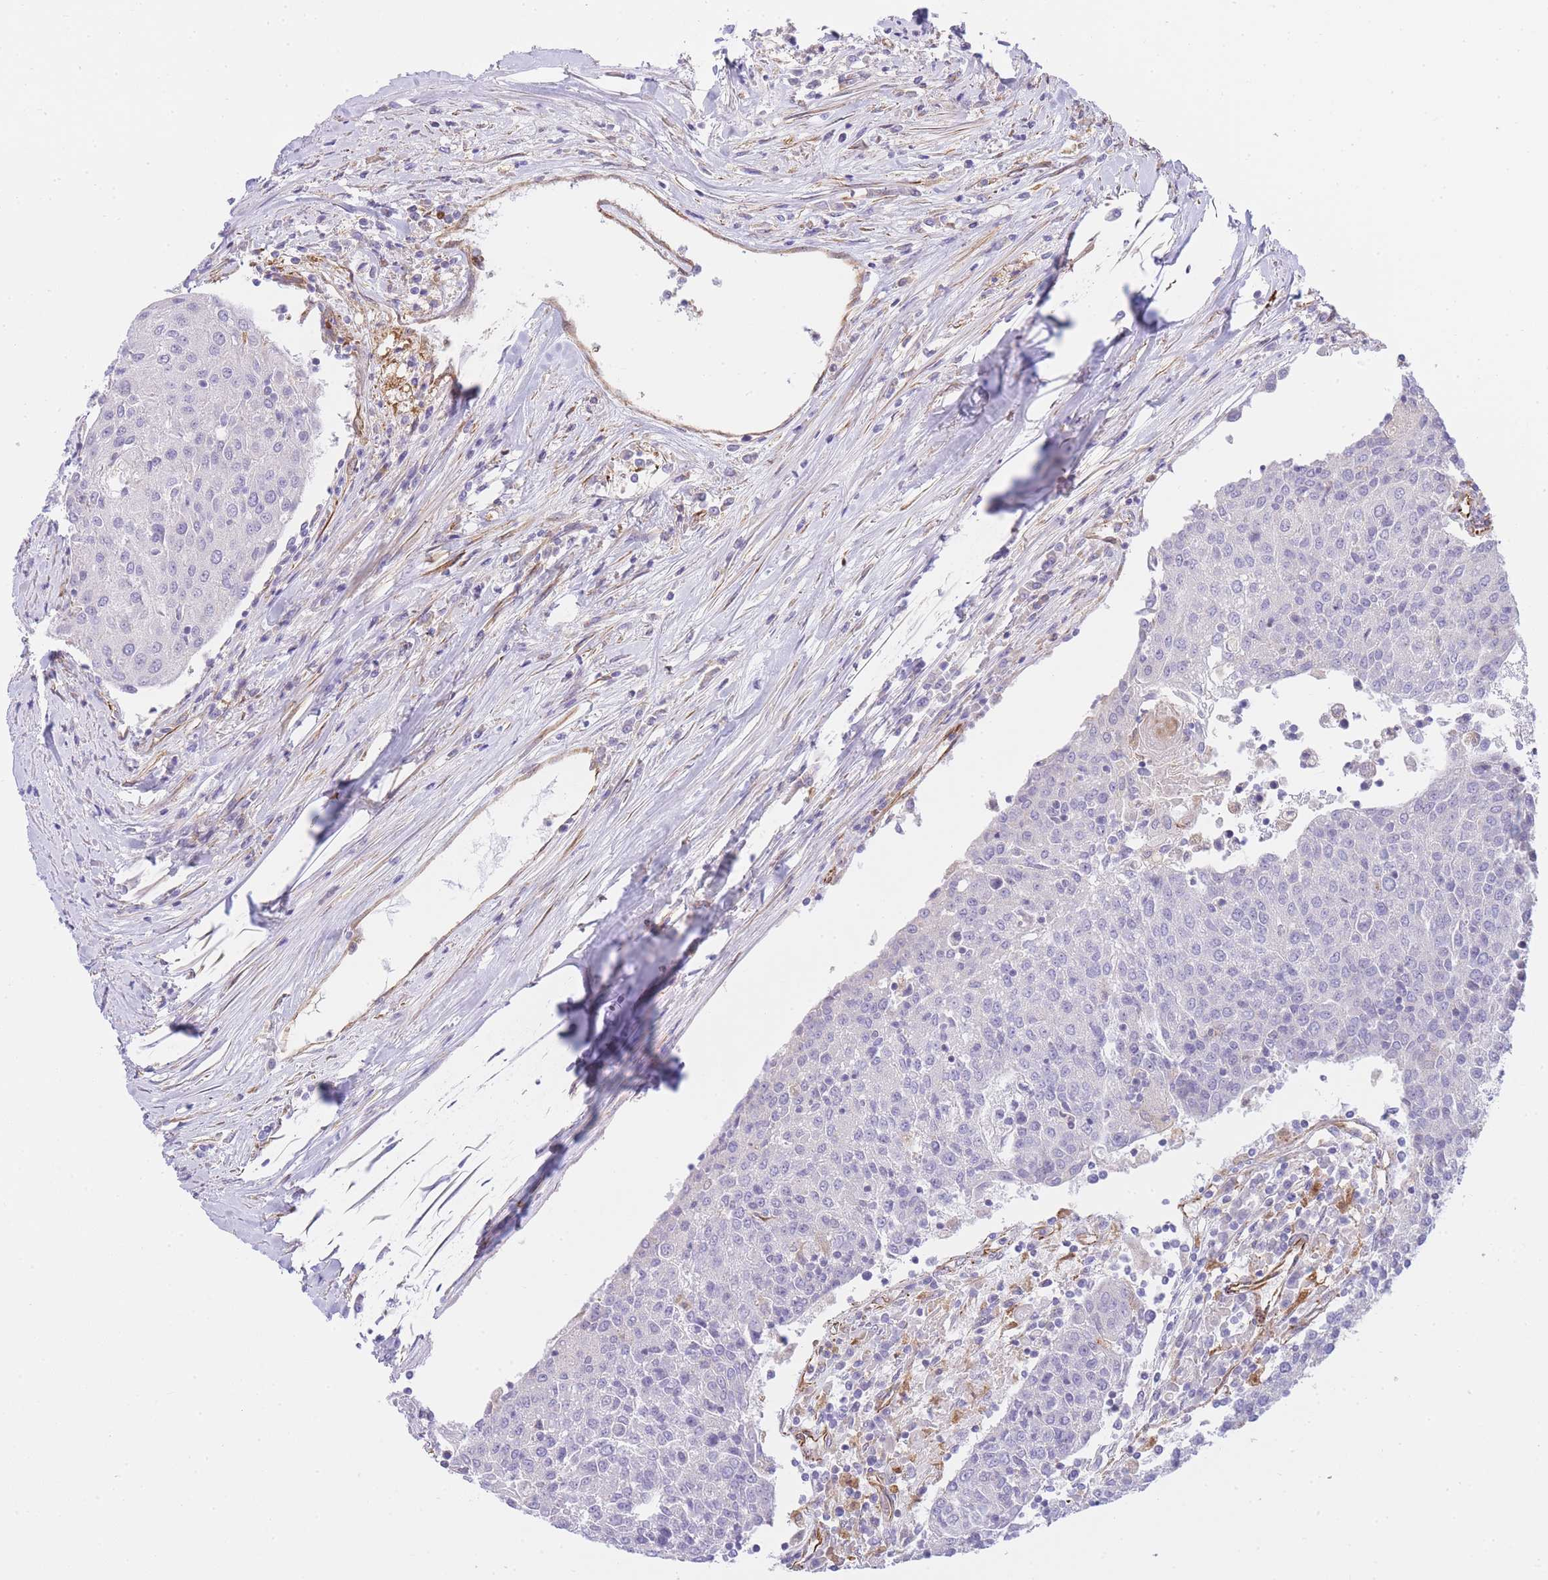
{"staining": {"intensity": "negative", "quantity": "none", "location": "none"}, "tissue": "urothelial cancer", "cell_type": "Tumor cells", "image_type": "cancer", "snomed": [{"axis": "morphology", "description": "Urothelial carcinoma, High grade"}, {"axis": "topography", "description": "Urinary bladder"}], "caption": "IHC photomicrograph of urothelial cancer stained for a protein (brown), which shows no staining in tumor cells.", "gene": "ECPAS", "patient": {"sex": "female", "age": 85}}